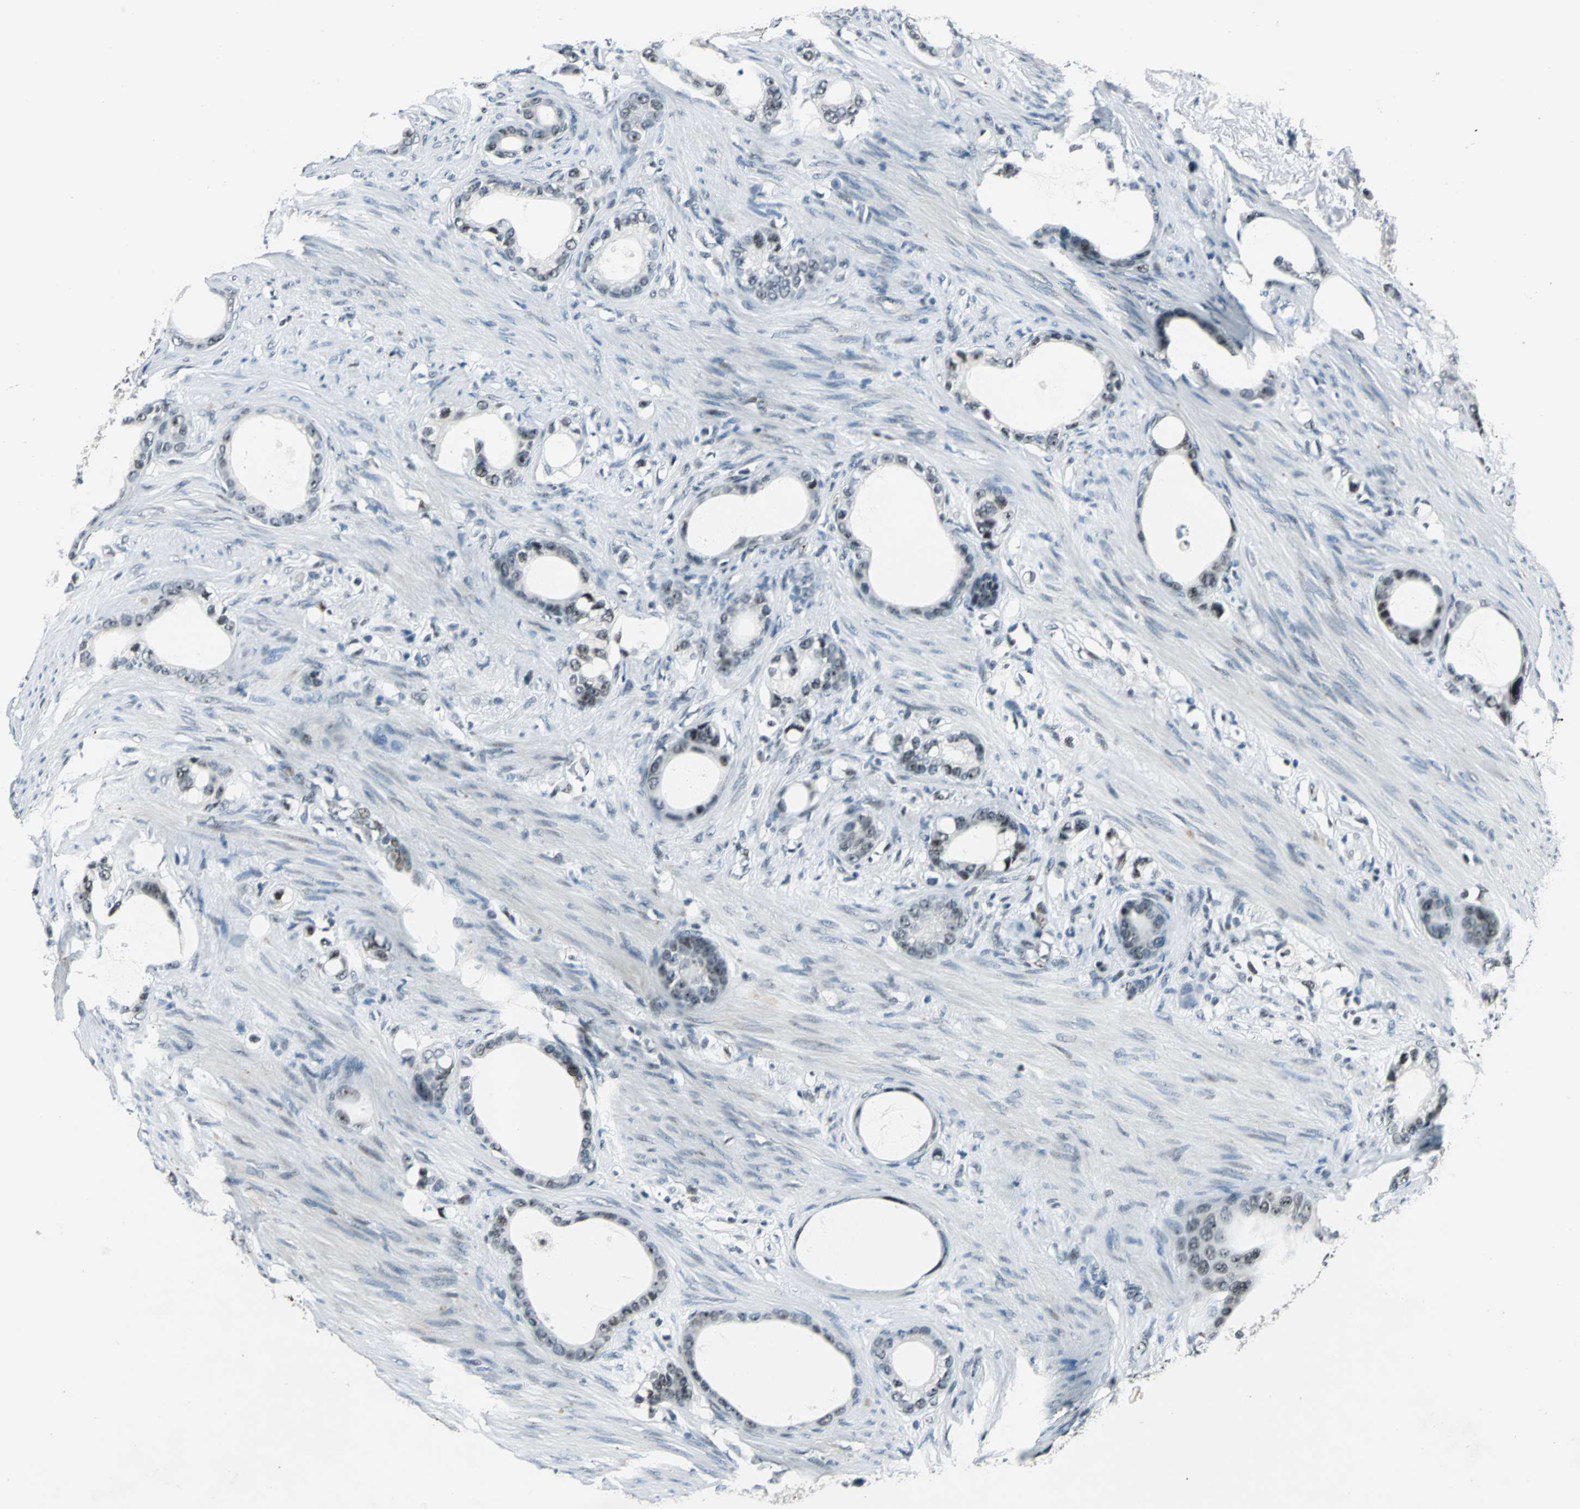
{"staining": {"intensity": "moderate", "quantity": "25%-75%", "location": "nuclear"}, "tissue": "stomach cancer", "cell_type": "Tumor cells", "image_type": "cancer", "snomed": [{"axis": "morphology", "description": "Adenocarcinoma, NOS"}, {"axis": "topography", "description": "Stomach"}], "caption": "DAB (3,3'-diaminobenzidine) immunohistochemical staining of adenocarcinoma (stomach) reveals moderate nuclear protein staining in about 25%-75% of tumor cells.", "gene": "KAT6B", "patient": {"sex": "female", "age": 75}}